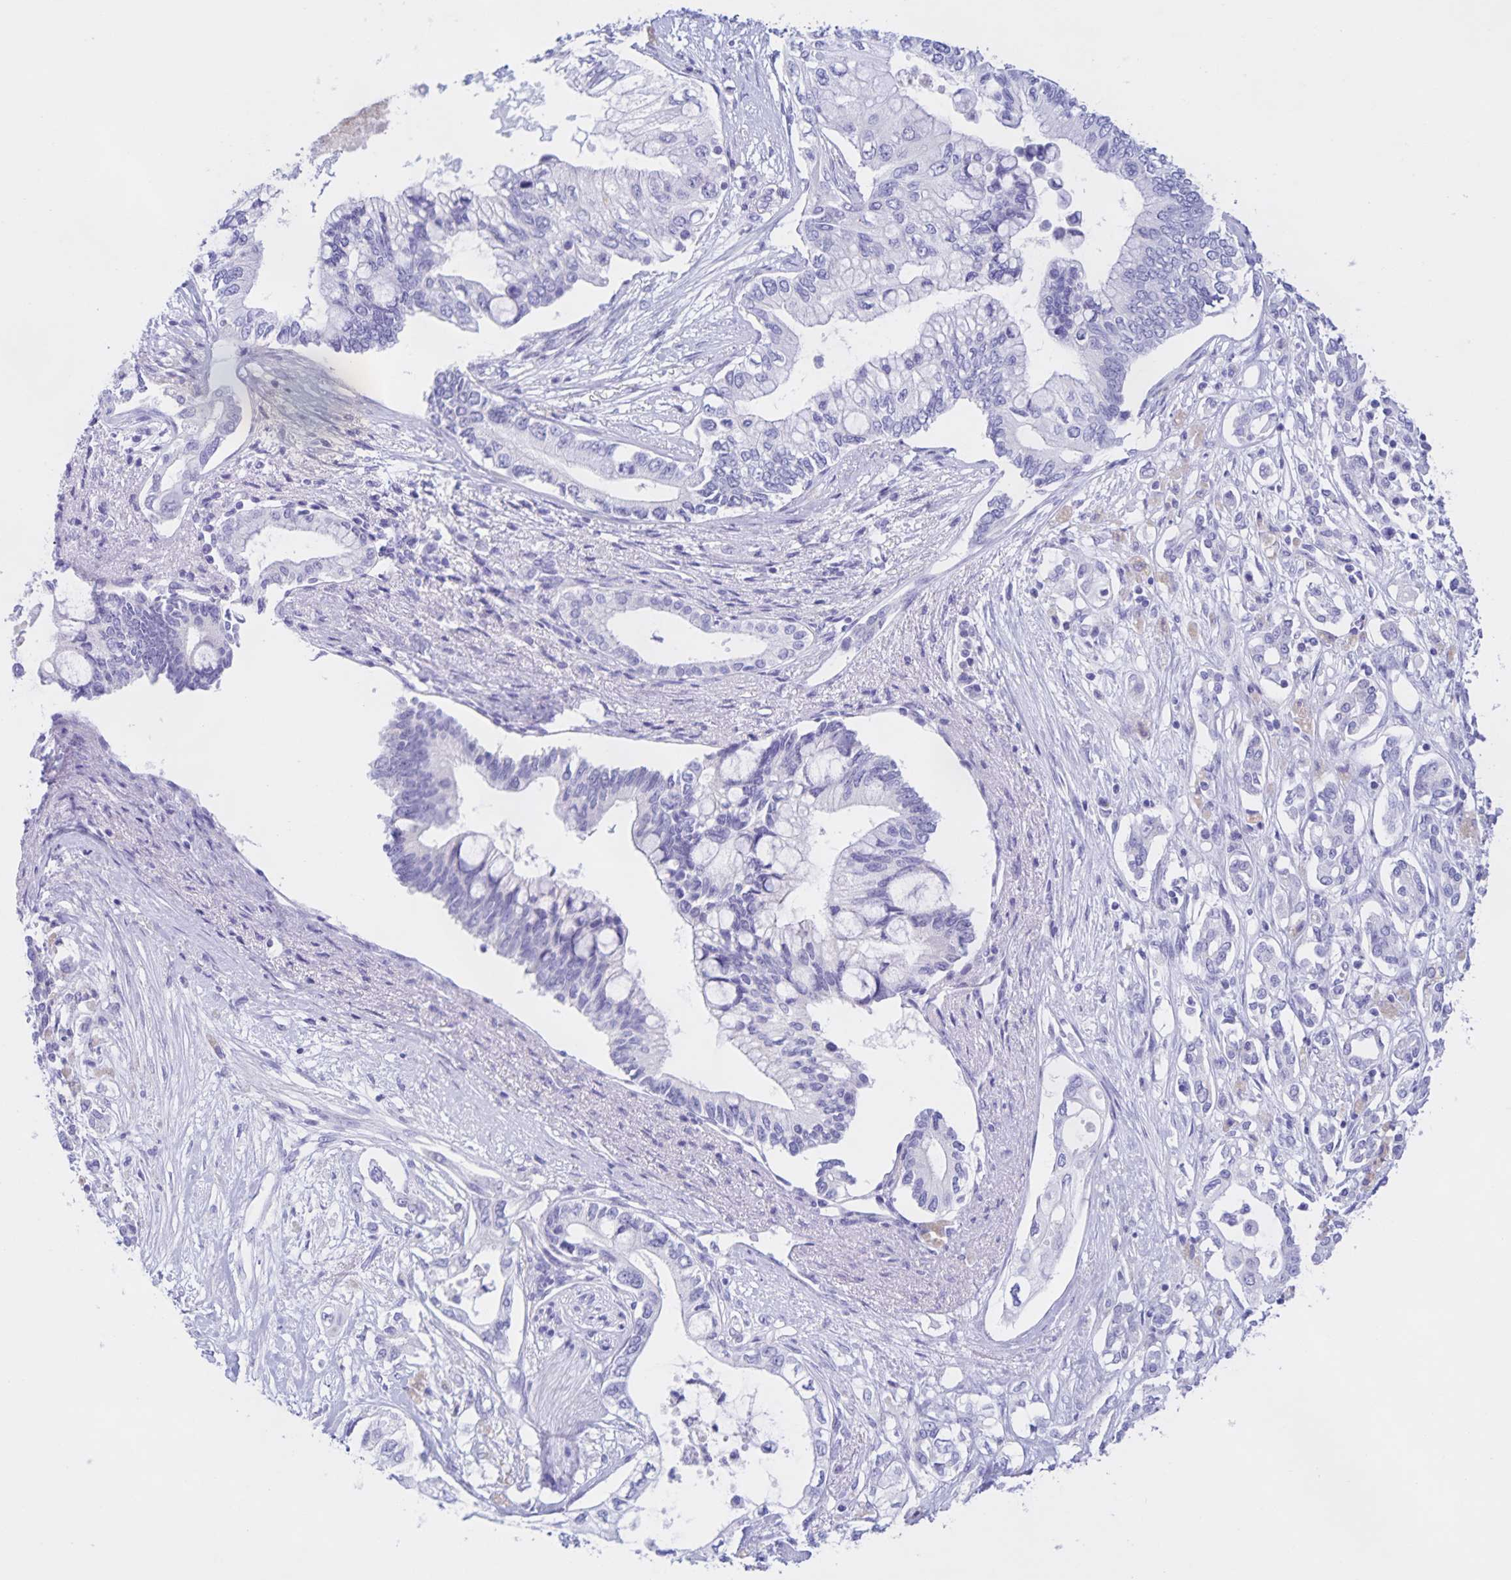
{"staining": {"intensity": "negative", "quantity": "none", "location": "none"}, "tissue": "pancreatic cancer", "cell_type": "Tumor cells", "image_type": "cancer", "snomed": [{"axis": "morphology", "description": "Adenocarcinoma, NOS"}, {"axis": "topography", "description": "Pancreas"}], "caption": "Immunohistochemistry of pancreatic cancer (adenocarcinoma) reveals no positivity in tumor cells. (Immunohistochemistry (ihc), brightfield microscopy, high magnification).", "gene": "CATSPER4", "patient": {"sex": "female", "age": 63}}